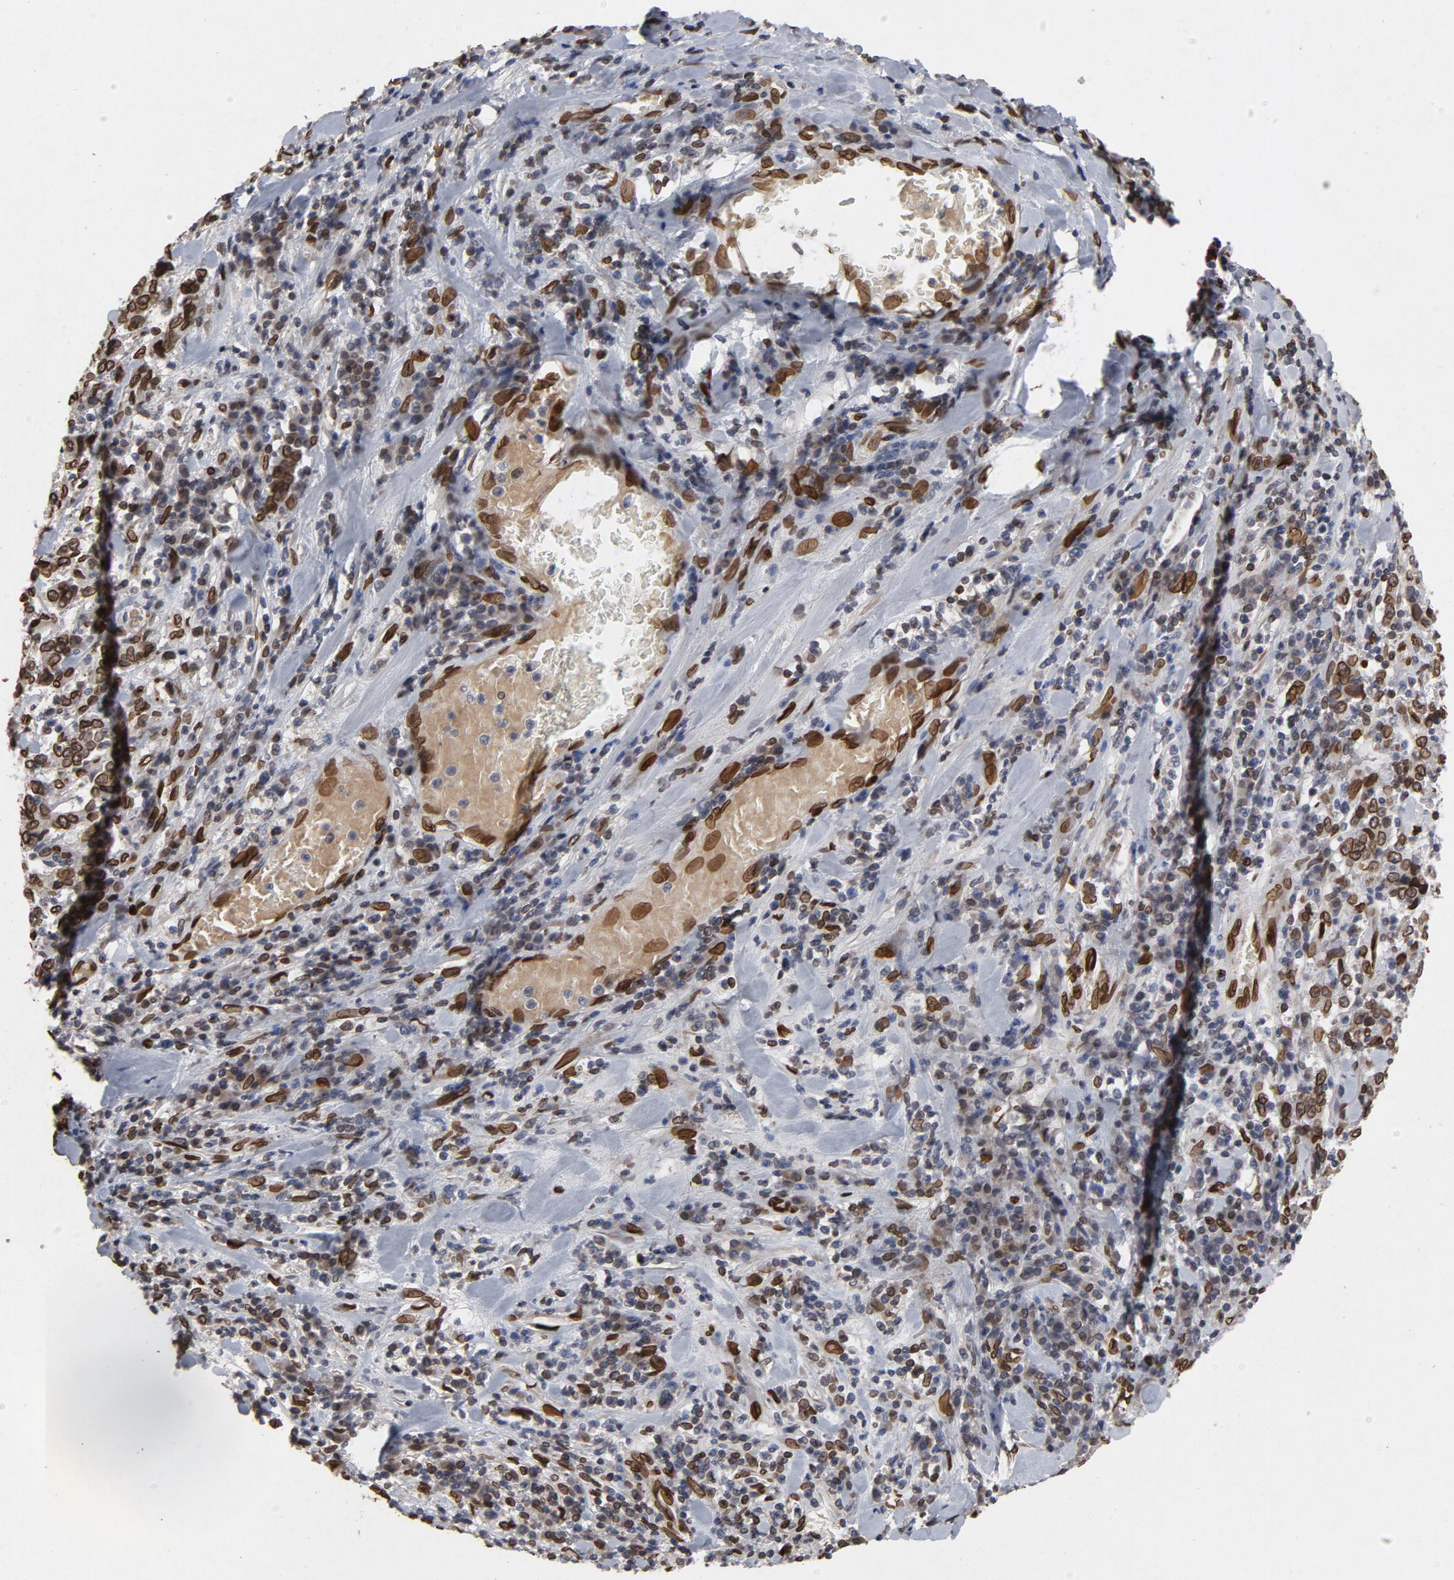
{"staining": {"intensity": "strong", "quantity": ">75%", "location": "cytoplasmic/membranous,nuclear"}, "tissue": "stomach cancer", "cell_type": "Tumor cells", "image_type": "cancer", "snomed": [{"axis": "morphology", "description": "Normal tissue, NOS"}, {"axis": "morphology", "description": "Adenocarcinoma, NOS"}, {"axis": "topography", "description": "Stomach, upper"}, {"axis": "topography", "description": "Stomach"}], "caption": "Brown immunohistochemical staining in stomach adenocarcinoma exhibits strong cytoplasmic/membranous and nuclear staining in about >75% of tumor cells. (DAB IHC with brightfield microscopy, high magnification).", "gene": "LMNA", "patient": {"sex": "male", "age": 59}}